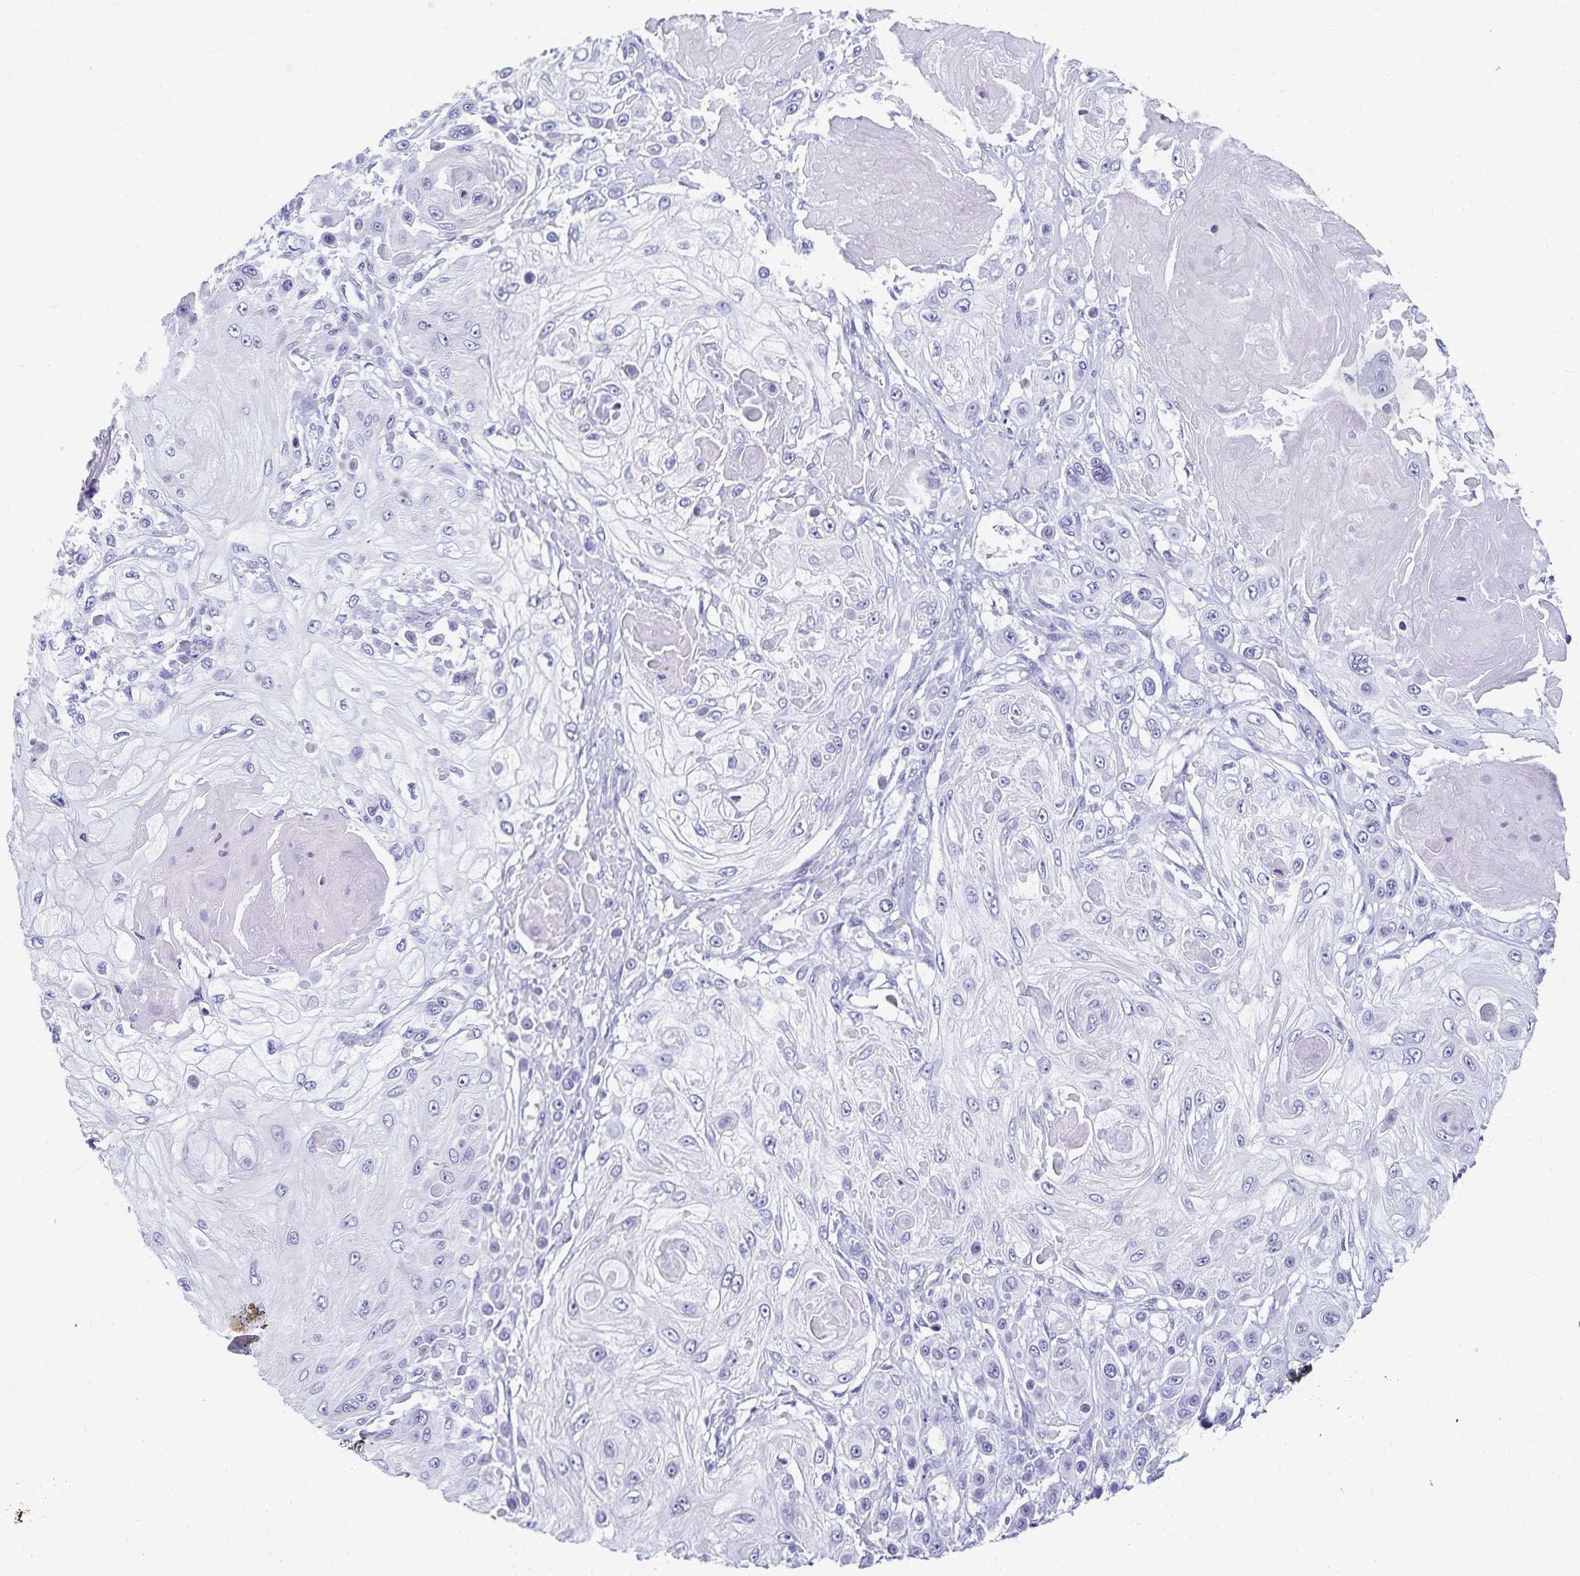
{"staining": {"intensity": "negative", "quantity": "none", "location": "none"}, "tissue": "skin cancer", "cell_type": "Tumor cells", "image_type": "cancer", "snomed": [{"axis": "morphology", "description": "Squamous cell carcinoma, NOS"}, {"axis": "topography", "description": "Skin"}], "caption": "DAB immunohistochemical staining of human skin squamous cell carcinoma demonstrates no significant staining in tumor cells. The staining was performed using DAB to visualize the protein expression in brown, while the nuclei were stained in blue with hematoxylin (Magnification: 20x).", "gene": "C2orf50", "patient": {"sex": "male", "age": 67}}